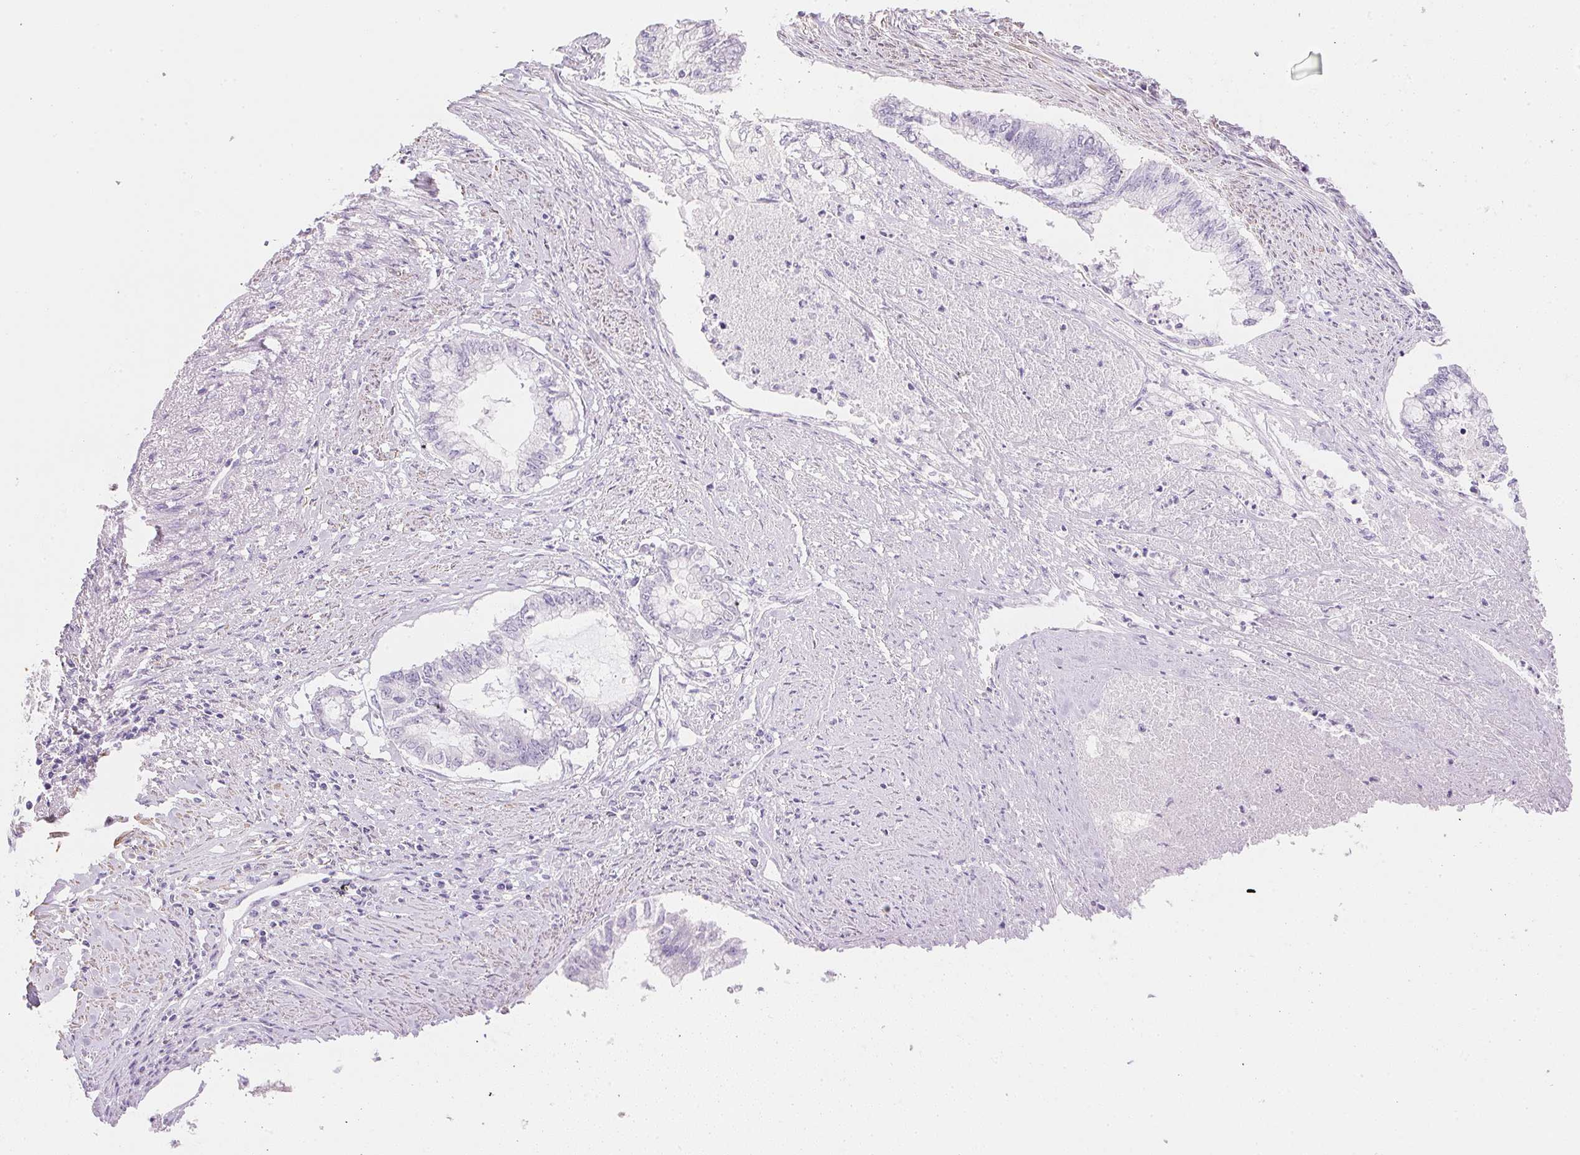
{"staining": {"intensity": "negative", "quantity": "none", "location": "none"}, "tissue": "endometrial cancer", "cell_type": "Tumor cells", "image_type": "cancer", "snomed": [{"axis": "morphology", "description": "Adenocarcinoma, NOS"}, {"axis": "topography", "description": "Endometrium"}], "caption": "This is a photomicrograph of immunohistochemistry (IHC) staining of endometrial adenocarcinoma, which shows no positivity in tumor cells. The staining is performed using DAB brown chromogen with nuclei counter-stained in using hematoxylin.", "gene": "KCNE2", "patient": {"sex": "female", "age": 79}}